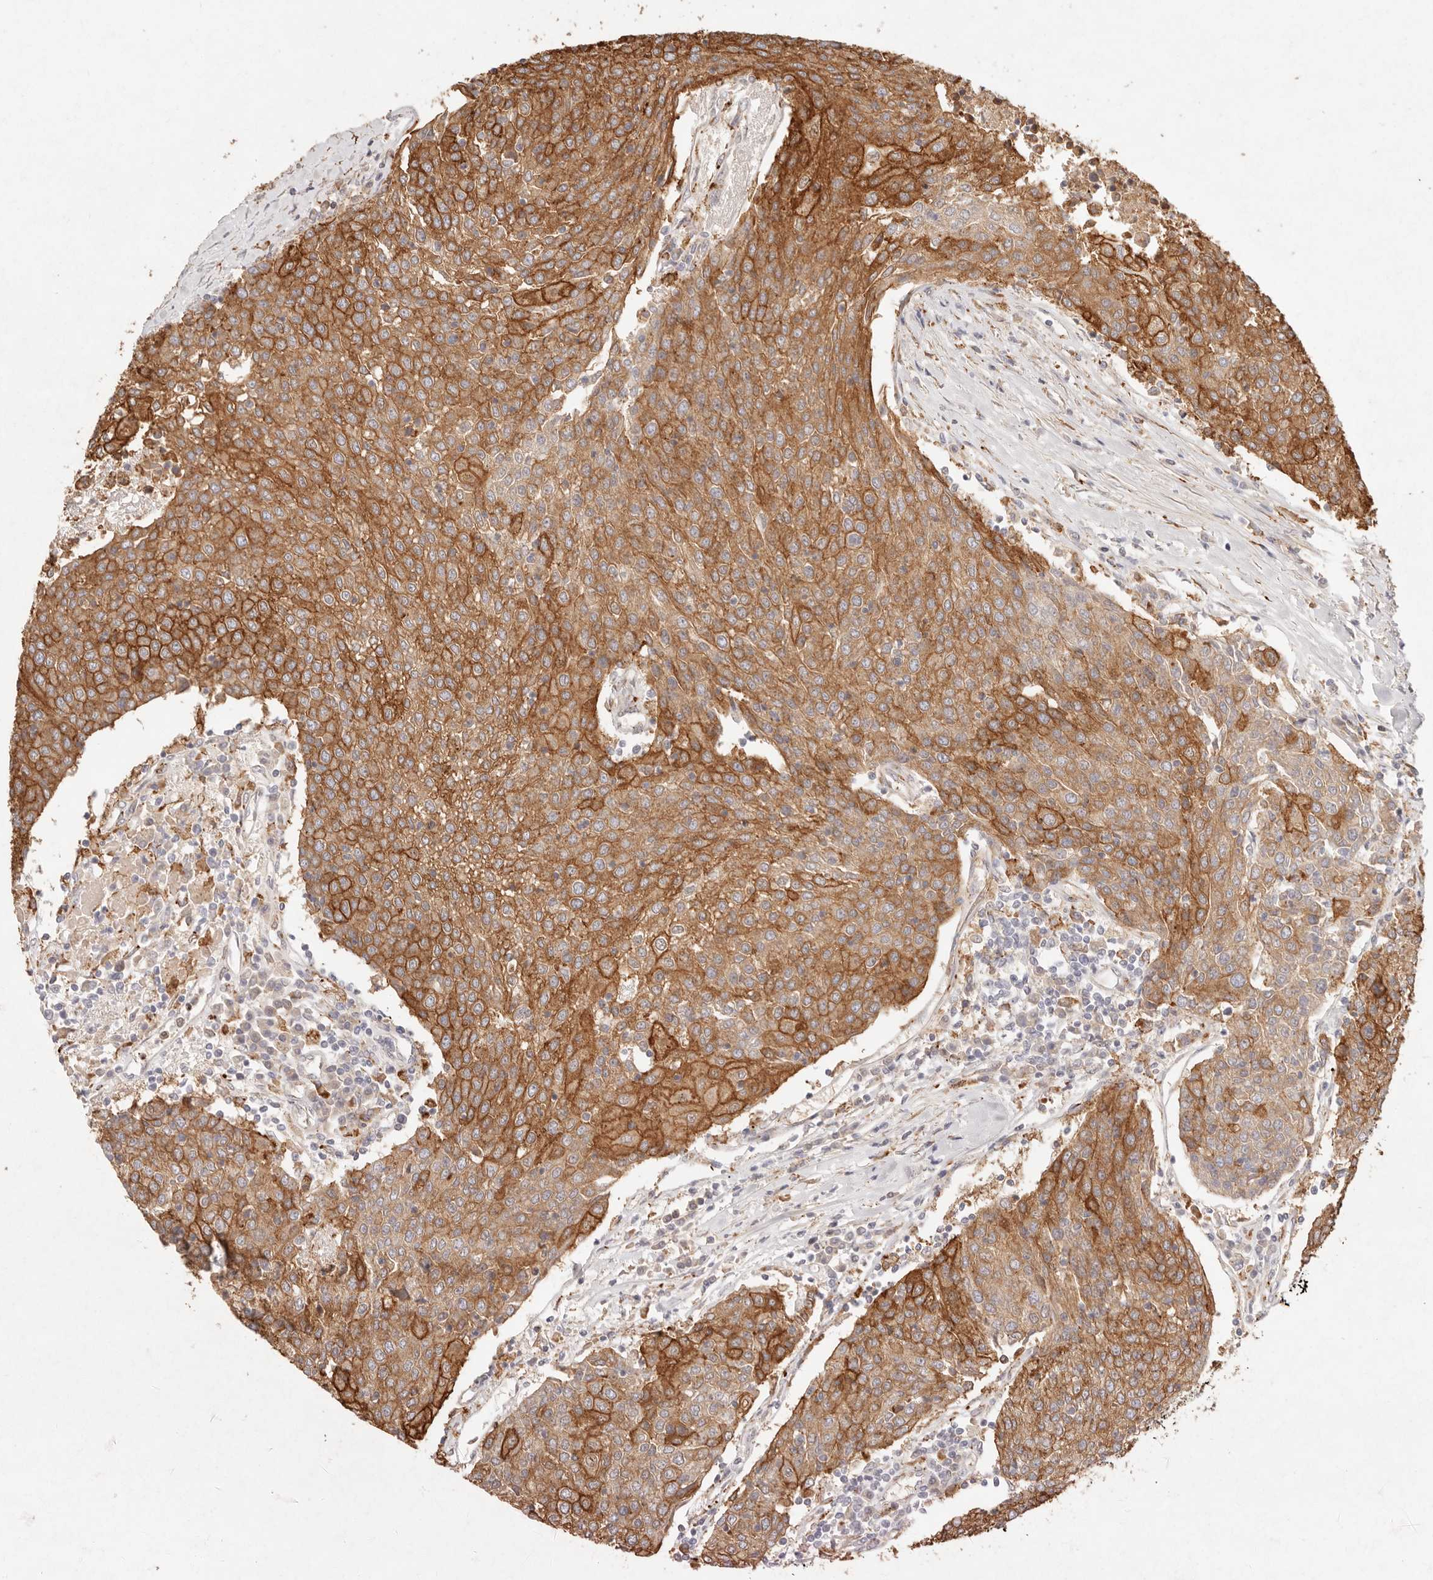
{"staining": {"intensity": "strong", "quantity": ">75%", "location": "cytoplasmic/membranous"}, "tissue": "urothelial cancer", "cell_type": "Tumor cells", "image_type": "cancer", "snomed": [{"axis": "morphology", "description": "Urothelial carcinoma, High grade"}, {"axis": "topography", "description": "Urinary bladder"}], "caption": "High-power microscopy captured an immunohistochemistry image of urothelial carcinoma (high-grade), revealing strong cytoplasmic/membranous positivity in approximately >75% of tumor cells.", "gene": "C1orf127", "patient": {"sex": "female", "age": 85}}